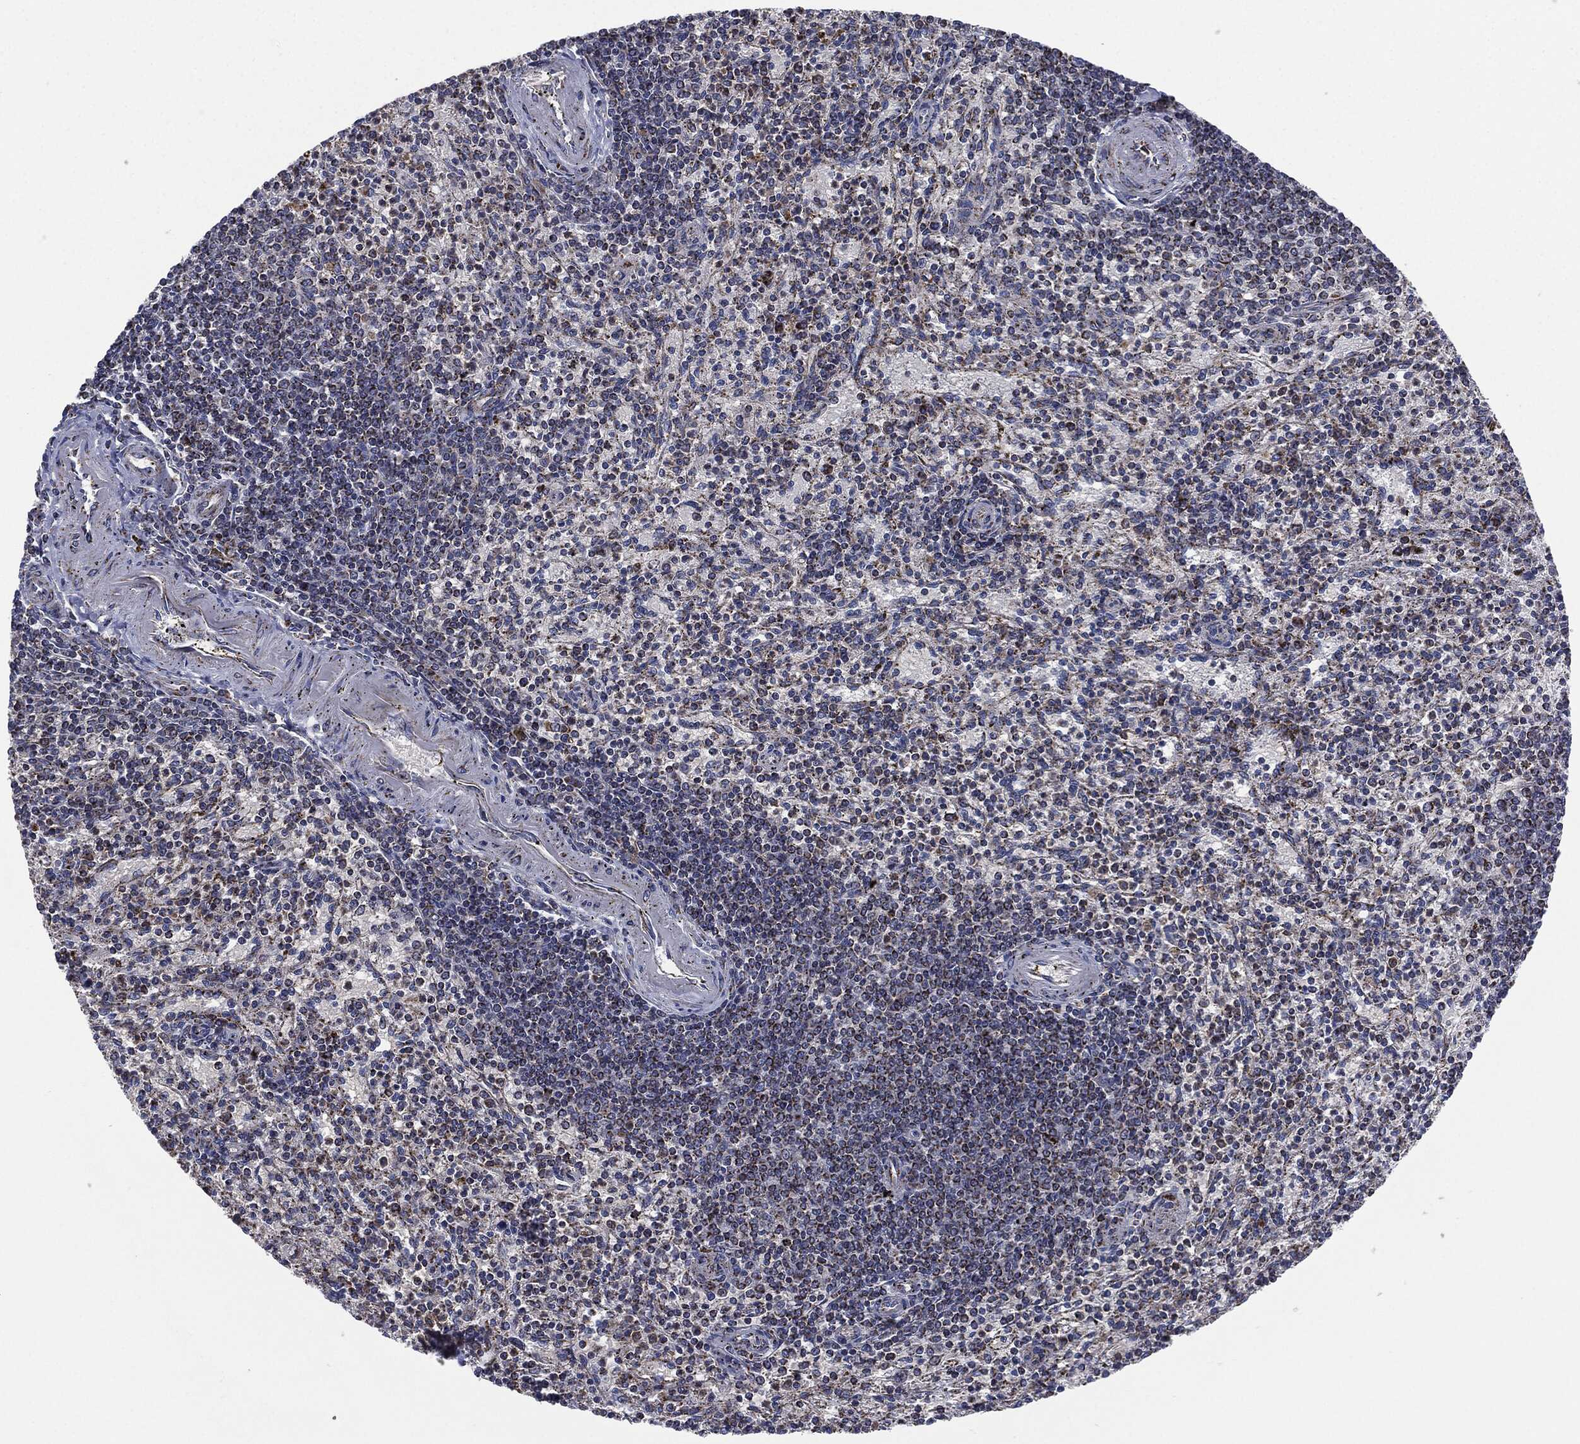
{"staining": {"intensity": "weak", "quantity": "25%-75%", "location": "cytoplasmic/membranous"}, "tissue": "spleen", "cell_type": "Cells in red pulp", "image_type": "normal", "snomed": [{"axis": "morphology", "description": "Normal tissue, NOS"}, {"axis": "topography", "description": "Spleen"}], "caption": "A micrograph of spleen stained for a protein exhibits weak cytoplasmic/membranous brown staining in cells in red pulp. (DAB IHC, brown staining for protein, blue staining for nuclei).", "gene": "NDUFV2", "patient": {"sex": "female", "age": 37}}